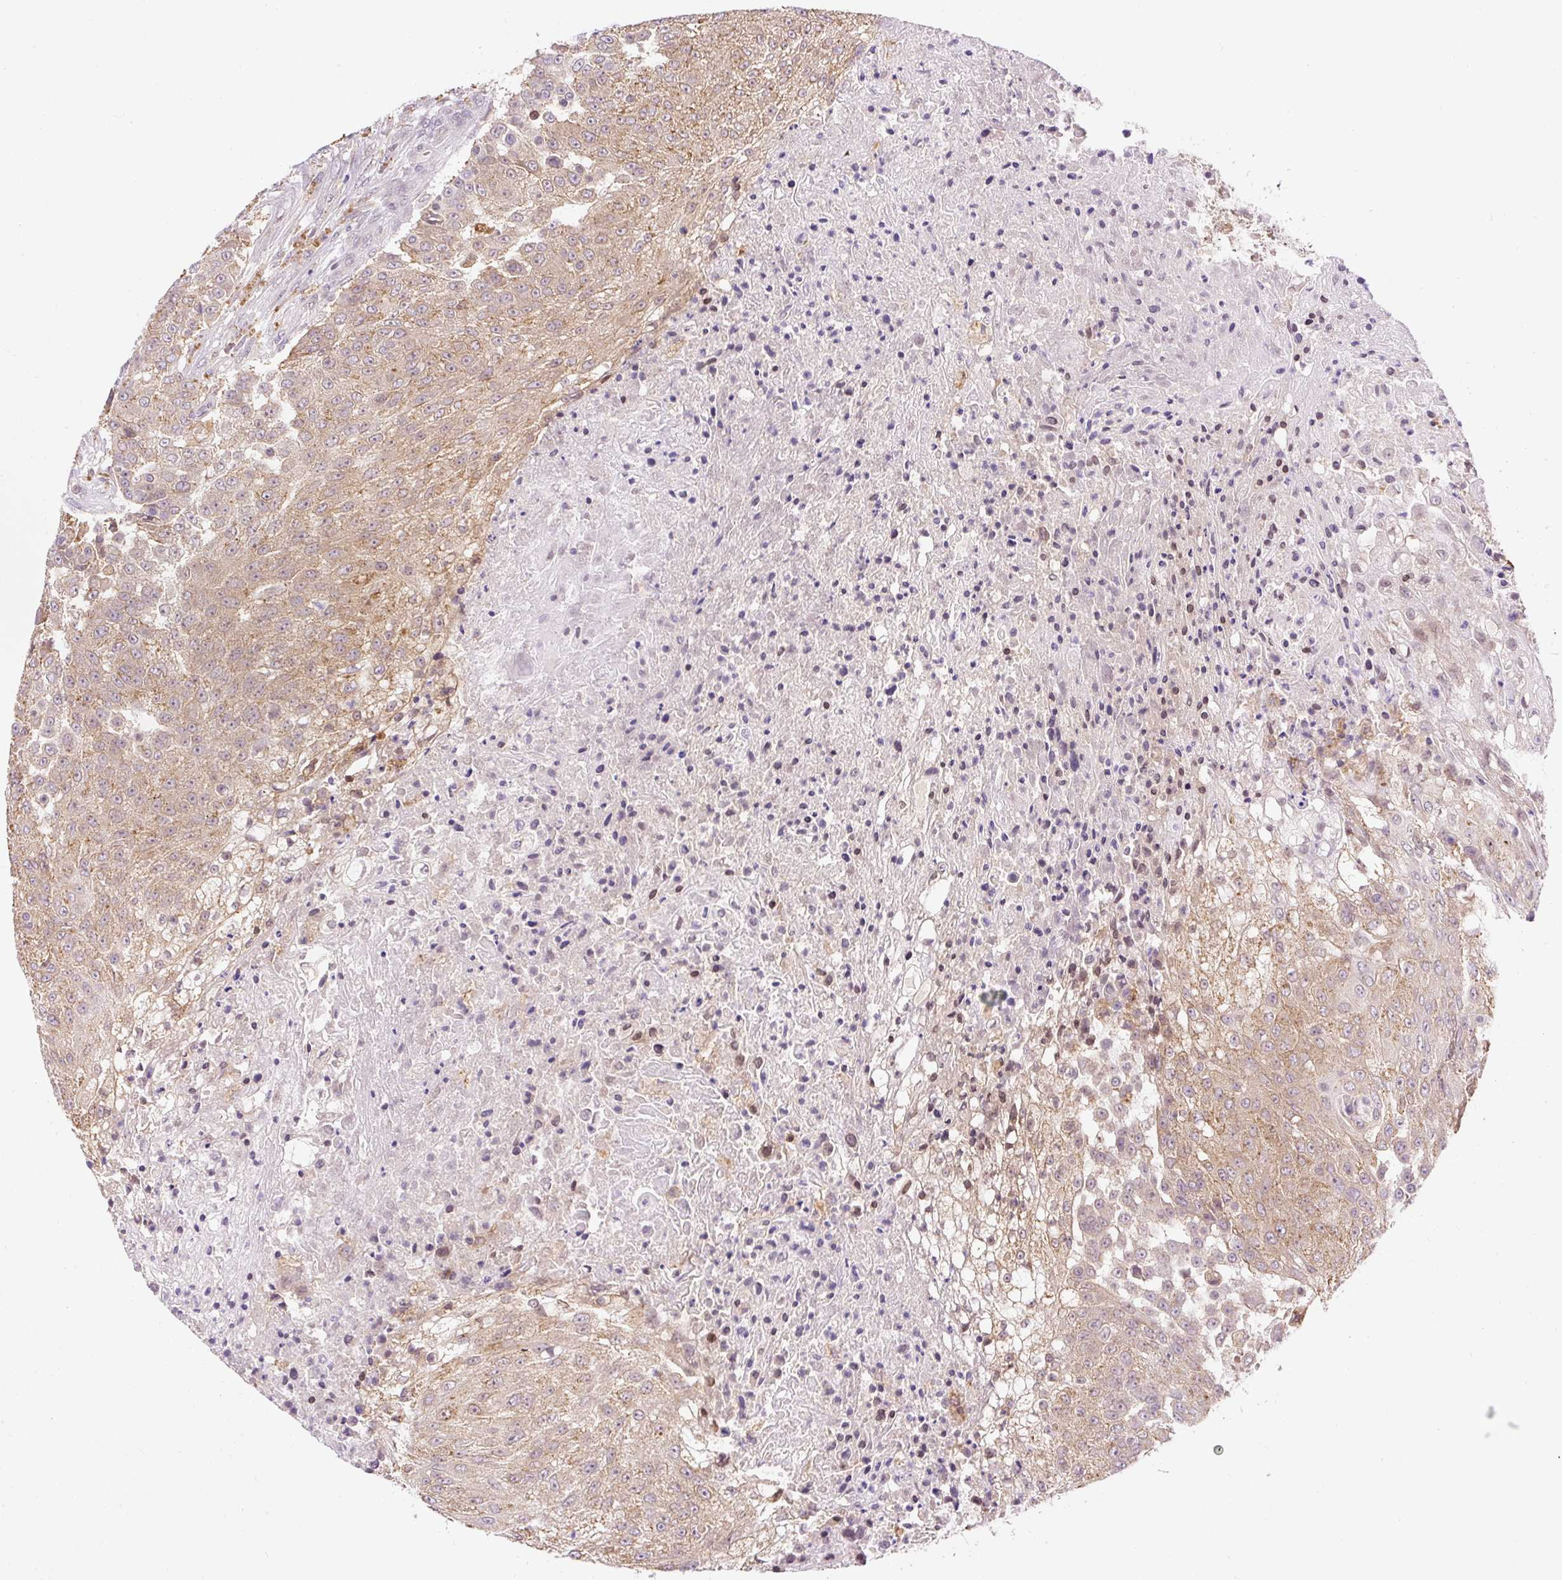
{"staining": {"intensity": "weak", "quantity": ">75%", "location": "cytoplasmic/membranous"}, "tissue": "urothelial cancer", "cell_type": "Tumor cells", "image_type": "cancer", "snomed": [{"axis": "morphology", "description": "Urothelial carcinoma, High grade"}, {"axis": "topography", "description": "Urinary bladder"}], "caption": "The immunohistochemical stain highlights weak cytoplasmic/membranous positivity in tumor cells of high-grade urothelial carcinoma tissue. Immunohistochemistry stains the protein in brown and the nuclei are stained blue.", "gene": "CARD11", "patient": {"sex": "female", "age": 63}}